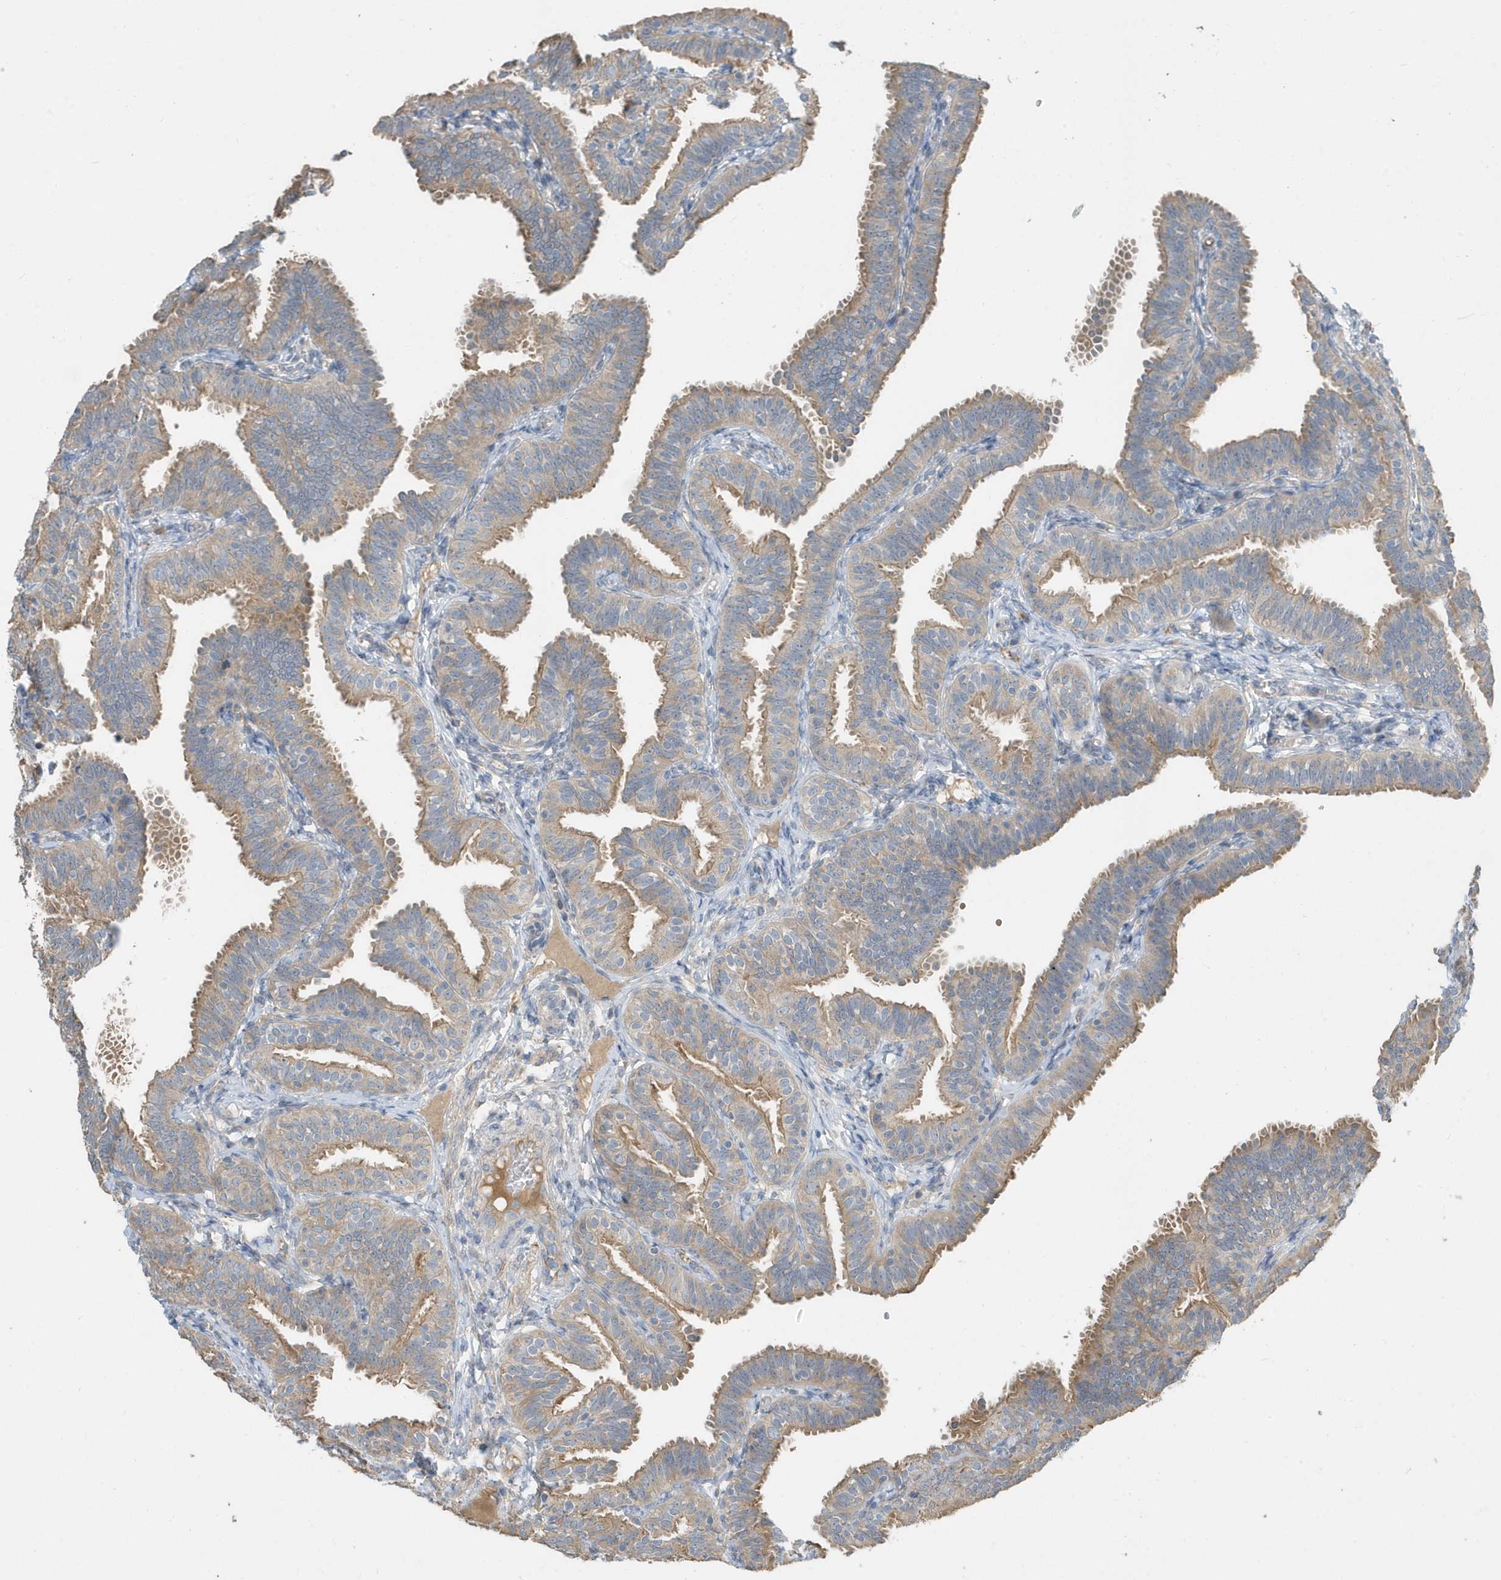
{"staining": {"intensity": "moderate", "quantity": "25%-75%", "location": "cytoplasmic/membranous"}, "tissue": "fallopian tube", "cell_type": "Glandular cells", "image_type": "normal", "snomed": [{"axis": "morphology", "description": "Normal tissue, NOS"}, {"axis": "topography", "description": "Fallopian tube"}], "caption": "A photomicrograph of human fallopian tube stained for a protein shows moderate cytoplasmic/membranous brown staining in glandular cells.", "gene": "USP53", "patient": {"sex": "female", "age": 35}}